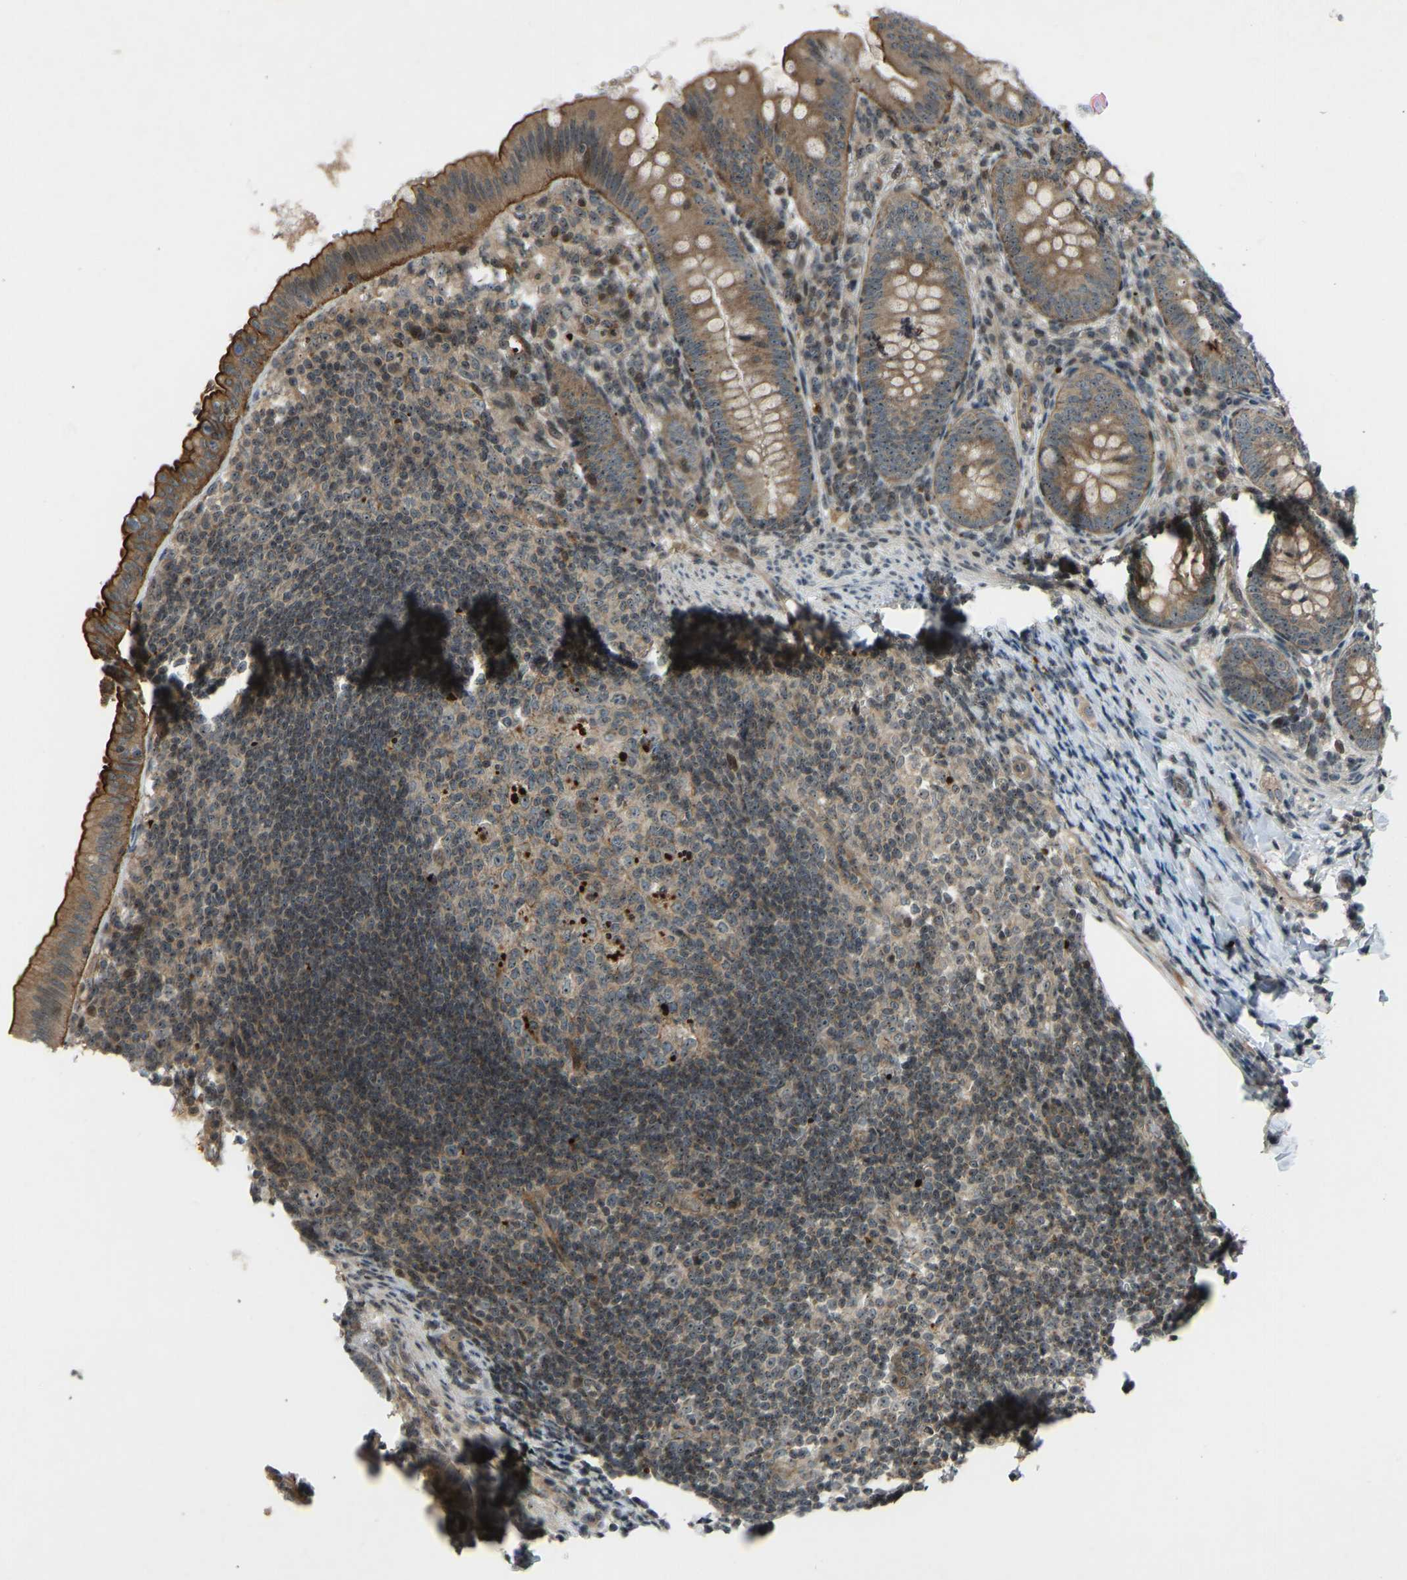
{"staining": {"intensity": "moderate", "quantity": ">75%", "location": "cytoplasmic/membranous"}, "tissue": "appendix", "cell_type": "Glandular cells", "image_type": "normal", "snomed": [{"axis": "morphology", "description": "Normal tissue, NOS"}, {"axis": "topography", "description": "Appendix"}], "caption": "A micrograph showing moderate cytoplasmic/membranous positivity in approximately >75% of glandular cells in normal appendix, as visualized by brown immunohistochemical staining.", "gene": "SVOPL", "patient": {"sex": "male", "age": 1}}